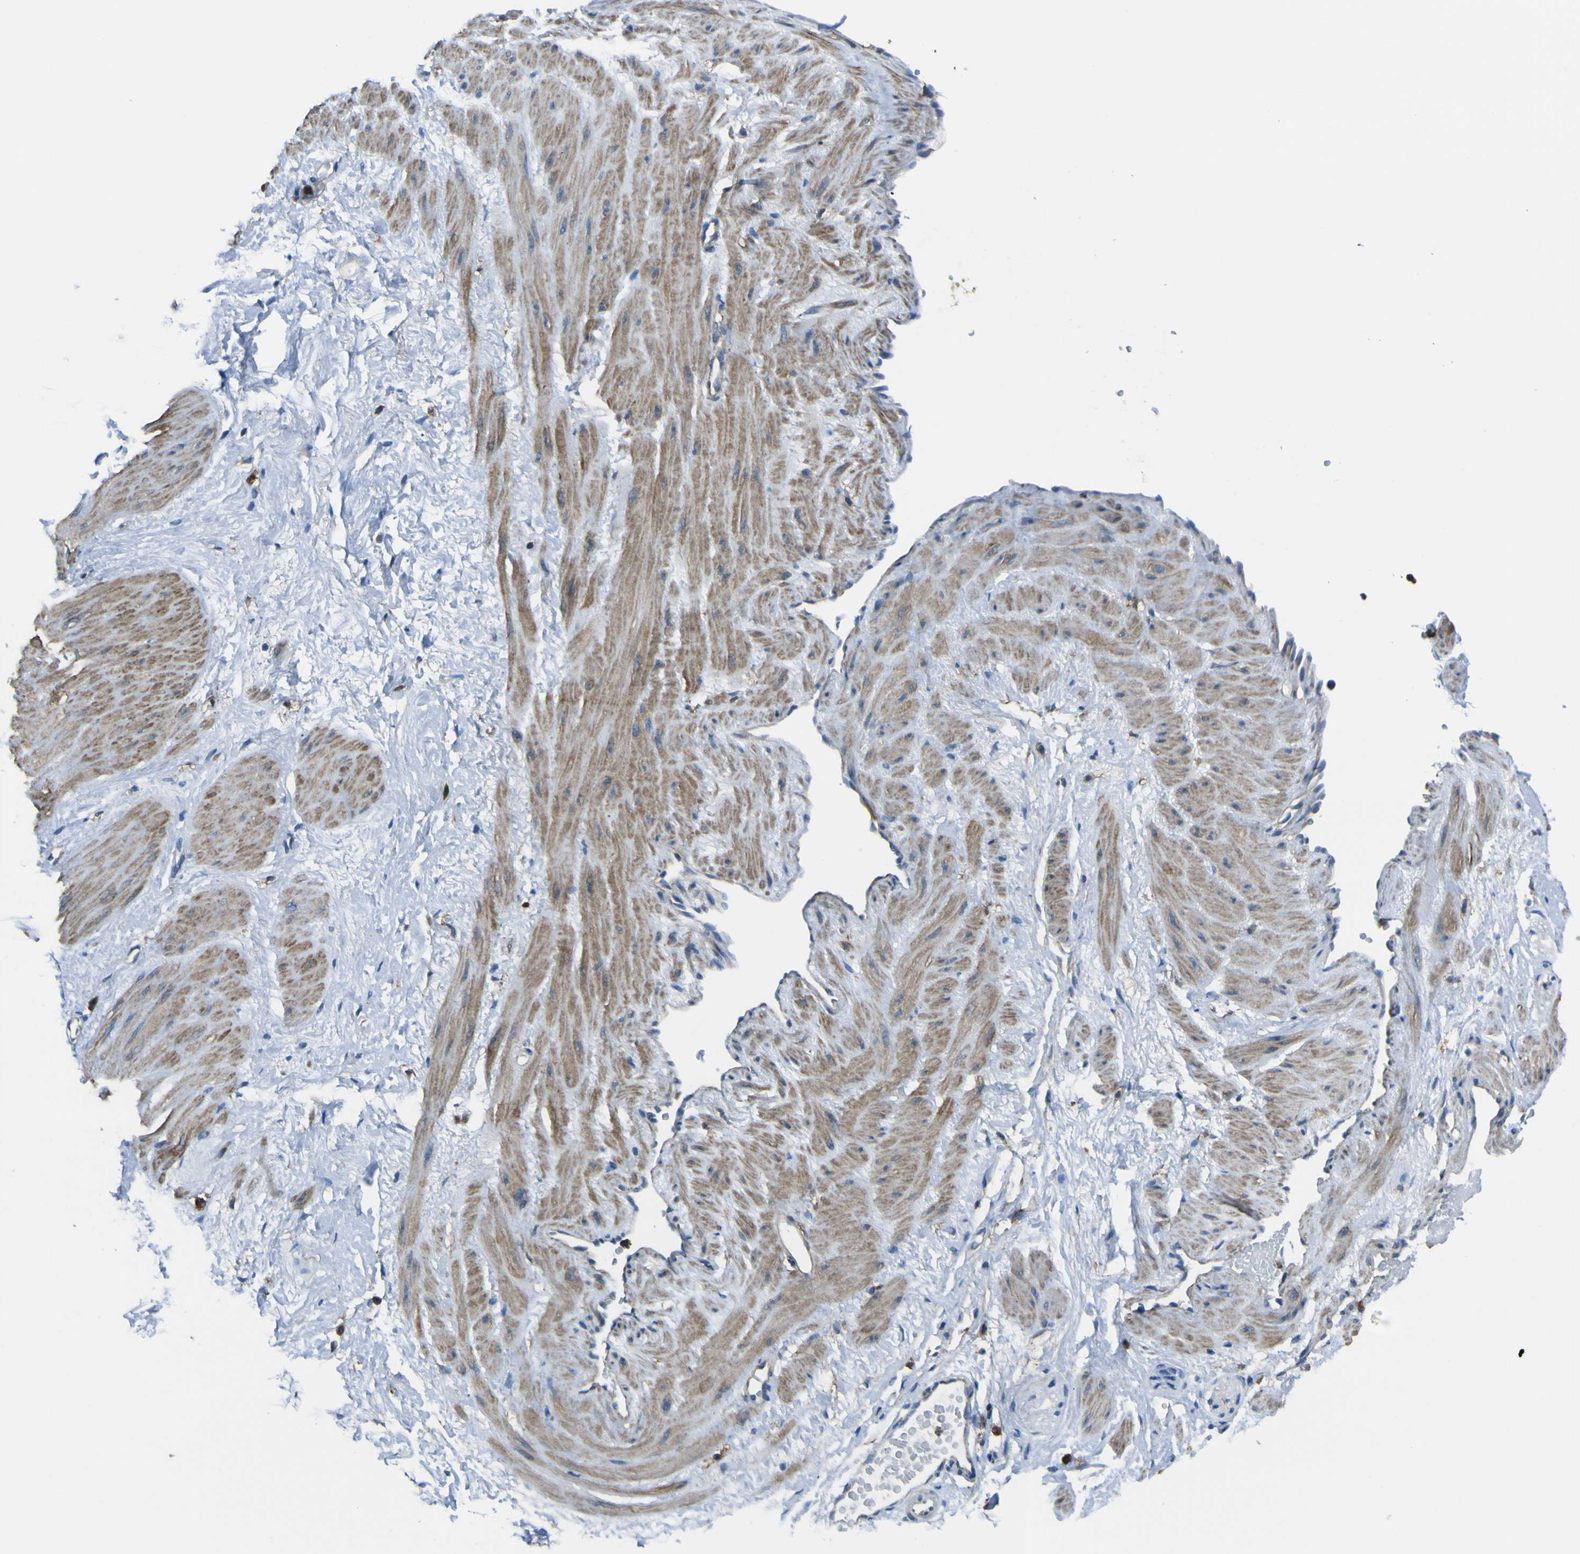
{"staining": {"intensity": "negative", "quantity": "none", "location": "none"}, "tissue": "adipose tissue", "cell_type": "Adipocytes", "image_type": "normal", "snomed": [{"axis": "morphology", "description": "Normal tissue, NOS"}, {"axis": "topography", "description": "Soft tissue"}, {"axis": "topography", "description": "Vascular tissue"}], "caption": "This is an immunohistochemistry image of benign adipose tissue. There is no positivity in adipocytes.", "gene": "LAIR1", "patient": {"sex": "female", "age": 35}}